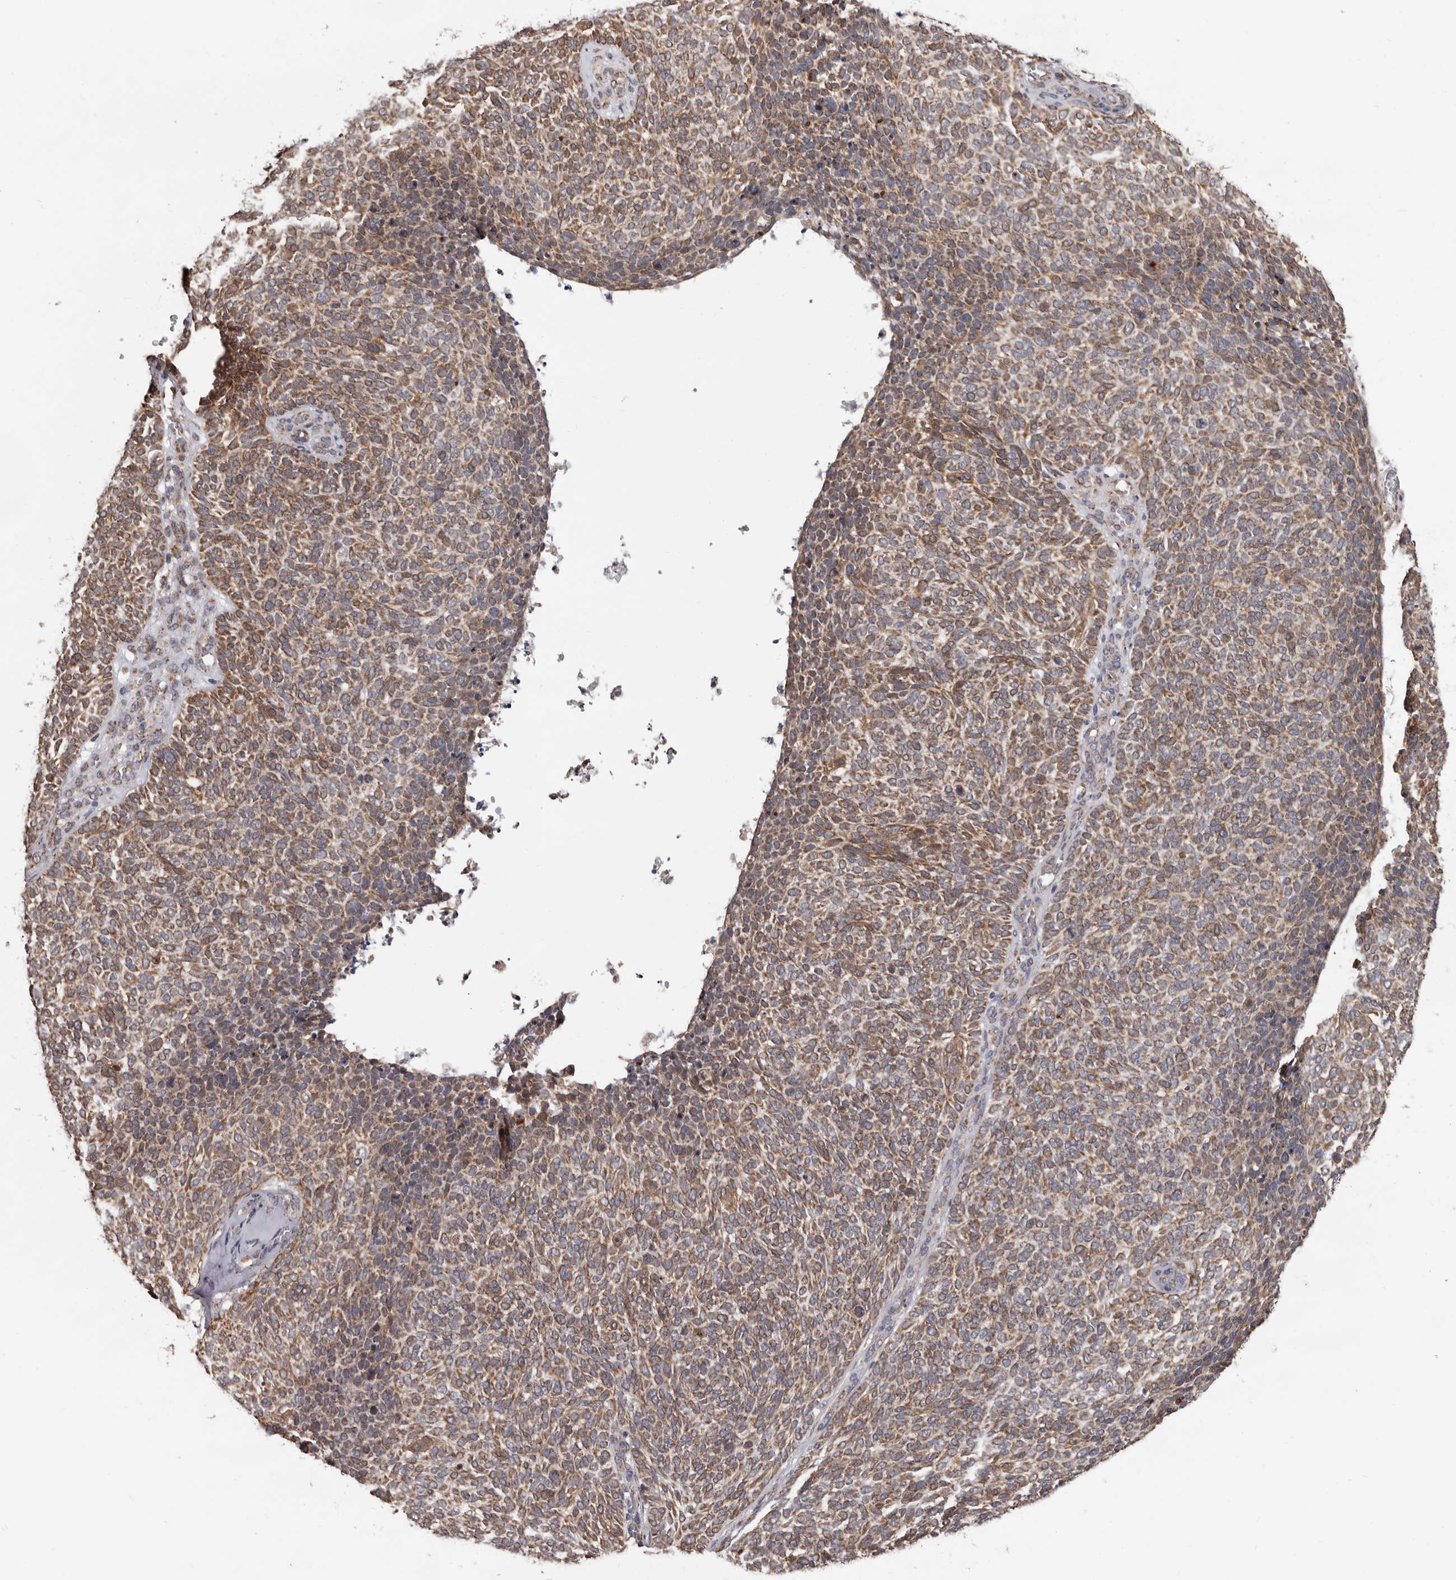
{"staining": {"intensity": "moderate", "quantity": ">75%", "location": "cytoplasmic/membranous"}, "tissue": "skin cancer", "cell_type": "Tumor cells", "image_type": "cancer", "snomed": [{"axis": "morphology", "description": "Squamous cell carcinoma, NOS"}, {"axis": "topography", "description": "Skin"}], "caption": "Human skin cancer (squamous cell carcinoma) stained with a brown dye displays moderate cytoplasmic/membranous positive positivity in approximately >75% of tumor cells.", "gene": "MRPL18", "patient": {"sex": "female", "age": 90}}